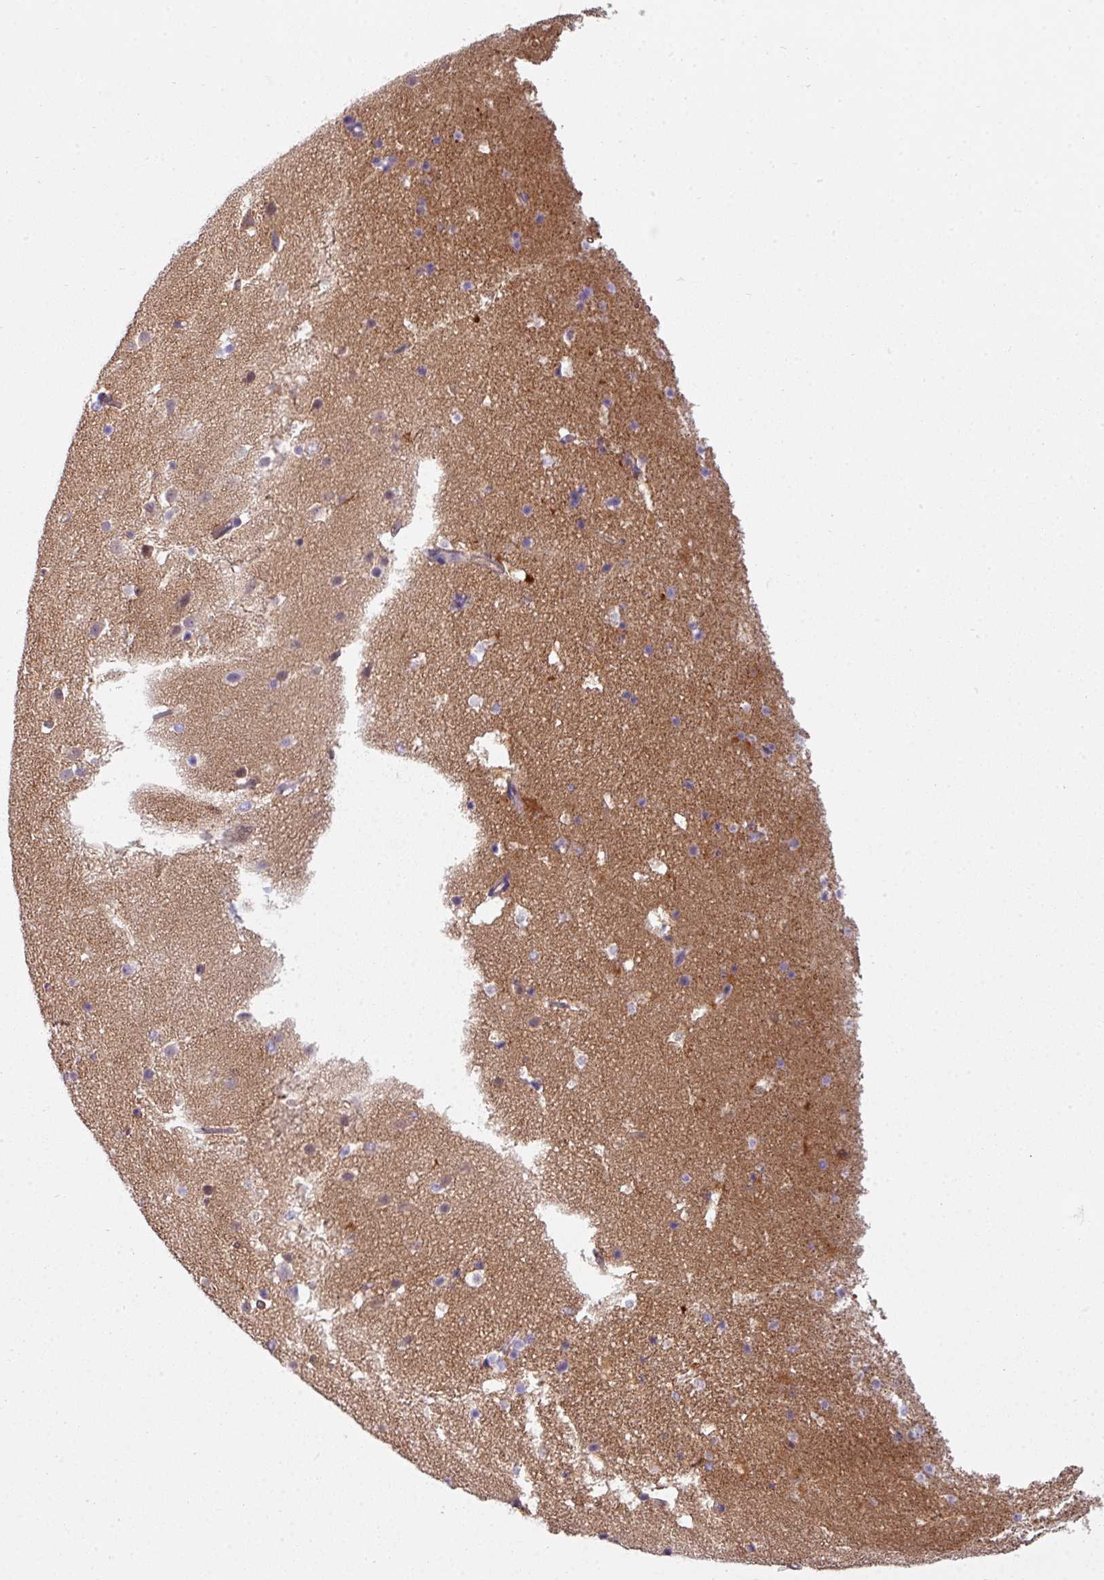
{"staining": {"intensity": "moderate", "quantity": "<25%", "location": "cytoplasmic/membranous"}, "tissue": "hippocampus", "cell_type": "Glial cells", "image_type": "normal", "snomed": [{"axis": "morphology", "description": "Normal tissue, NOS"}, {"axis": "topography", "description": "Hippocampus"}], "caption": "DAB immunohistochemical staining of benign human hippocampus exhibits moderate cytoplasmic/membranous protein staining in about <25% of glial cells.", "gene": "BUD23", "patient": {"sex": "male", "age": 37}}